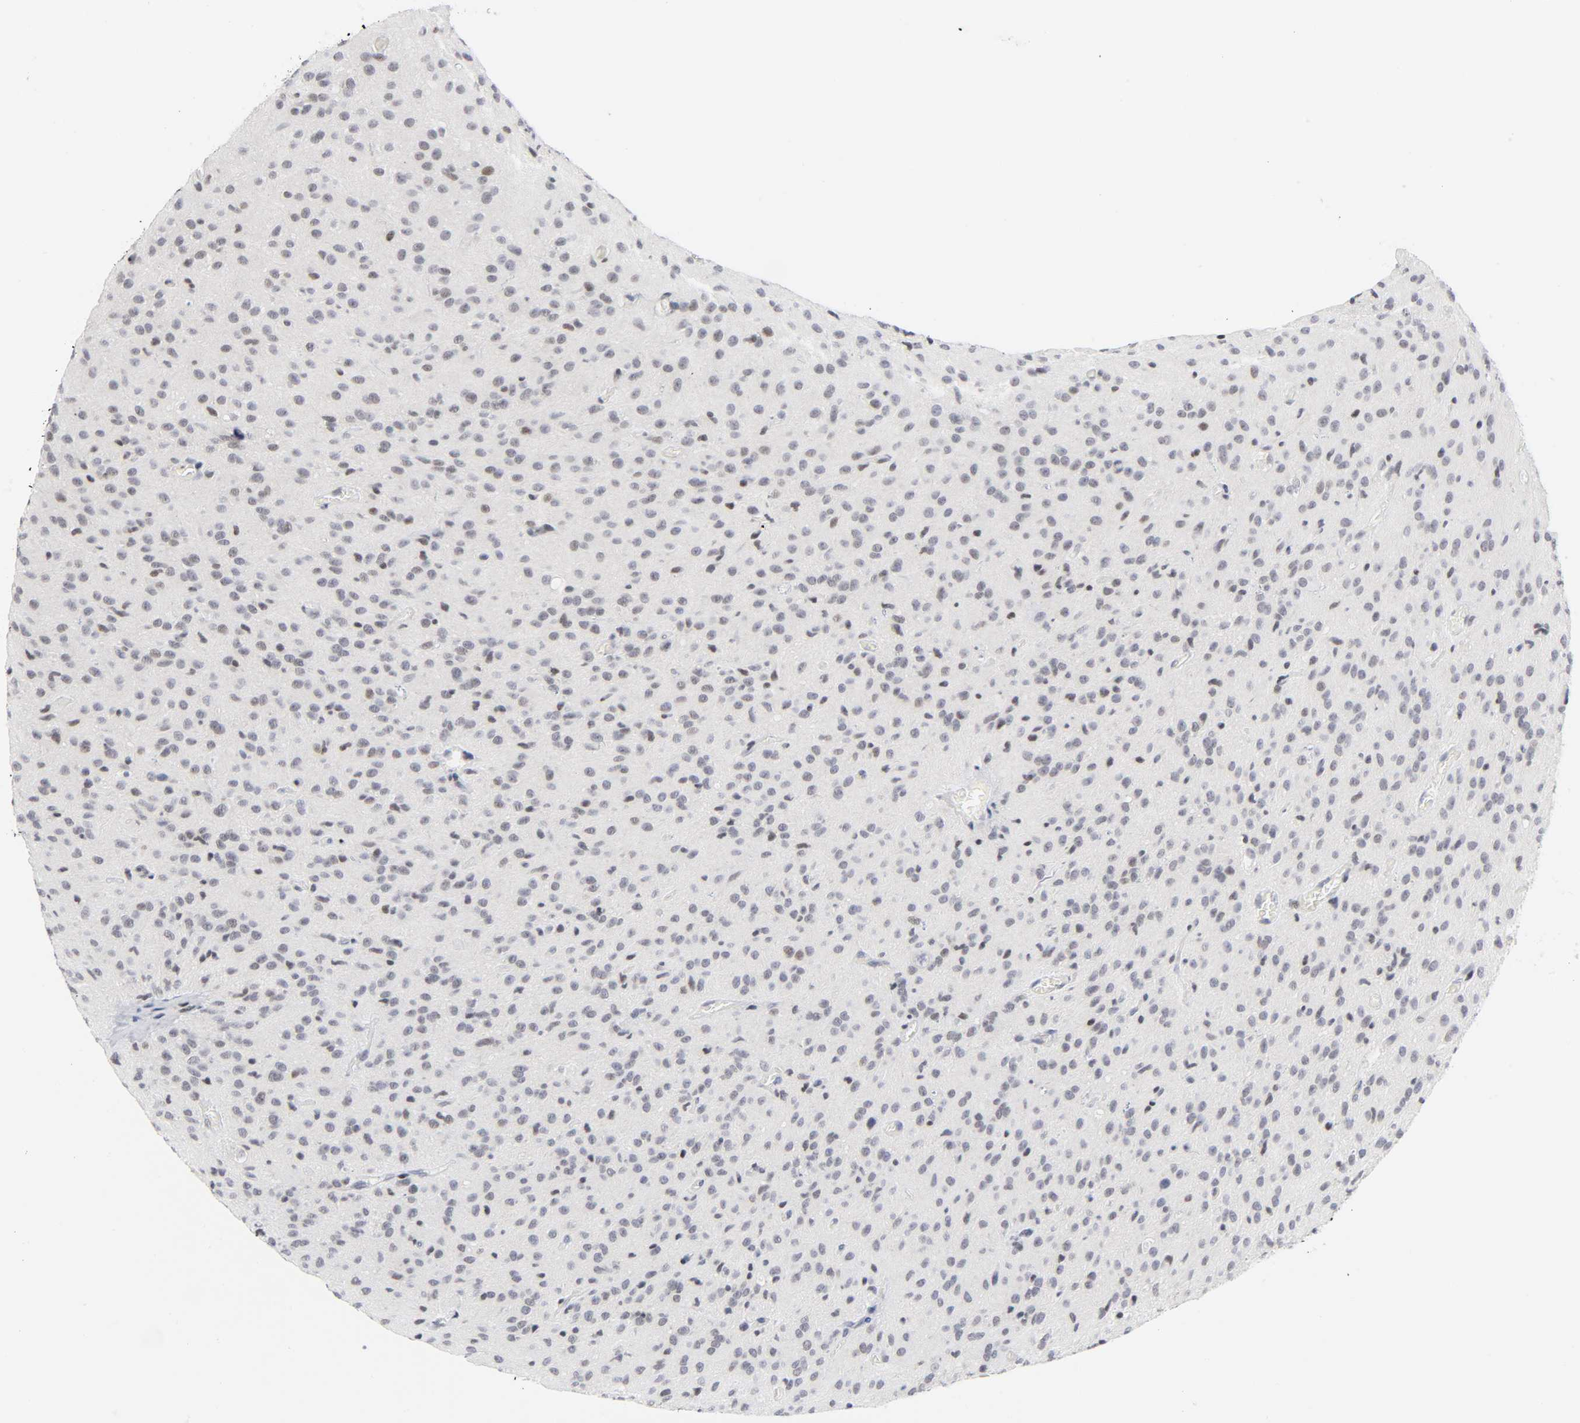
{"staining": {"intensity": "weak", "quantity": "<25%", "location": "nuclear"}, "tissue": "glioma", "cell_type": "Tumor cells", "image_type": "cancer", "snomed": [{"axis": "morphology", "description": "Glioma, malignant, High grade"}, {"axis": "topography", "description": "Brain"}], "caption": "Immunohistochemistry (IHC) micrograph of neoplastic tissue: human malignant high-grade glioma stained with DAB (3,3'-diaminobenzidine) displays no significant protein staining in tumor cells. Brightfield microscopy of IHC stained with DAB (brown) and hematoxylin (blue), captured at high magnification.", "gene": "DIDO1", "patient": {"sex": "female", "age": 59}}